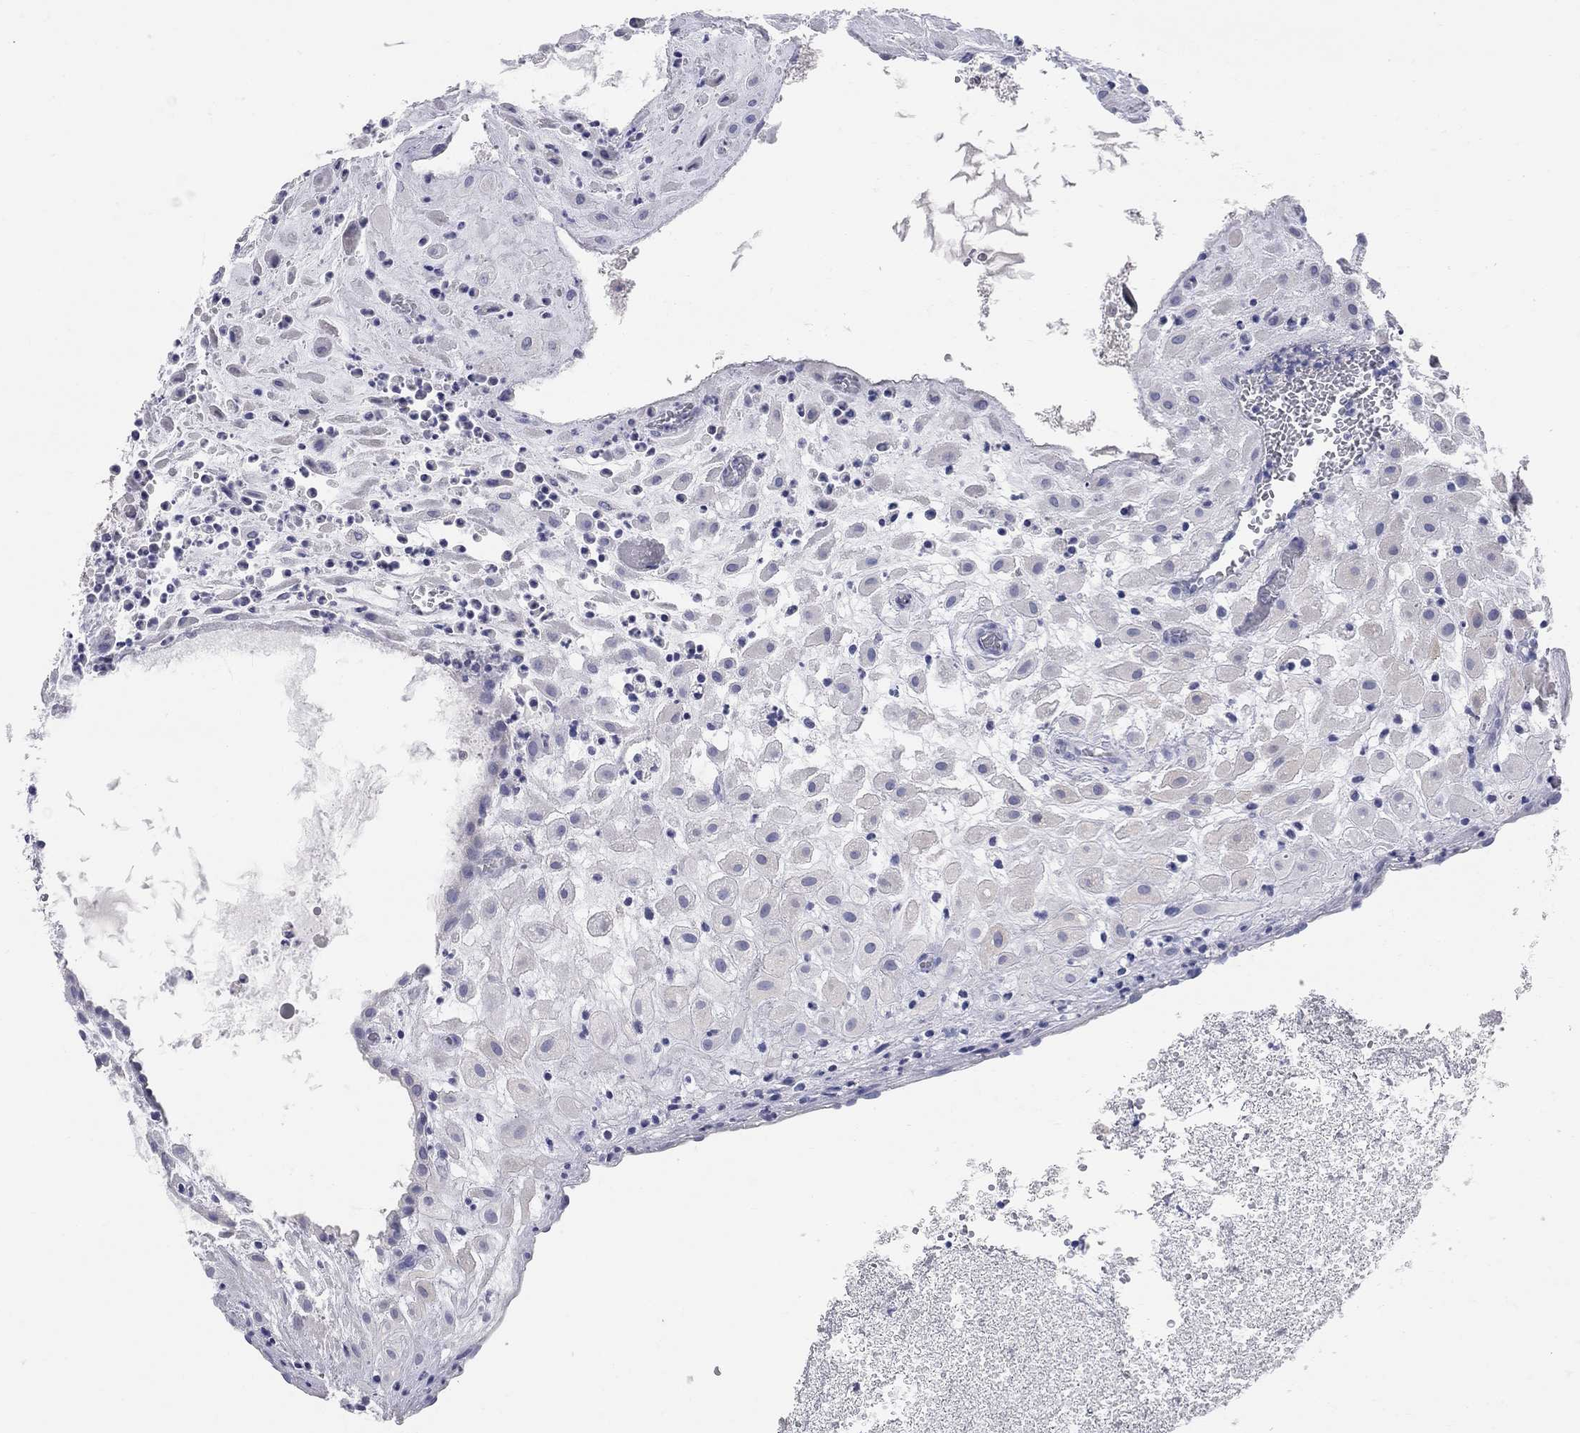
{"staining": {"intensity": "negative", "quantity": "none", "location": "none"}, "tissue": "placenta", "cell_type": "Decidual cells", "image_type": "normal", "snomed": [{"axis": "morphology", "description": "Normal tissue, NOS"}, {"axis": "topography", "description": "Placenta"}], "caption": "The image demonstrates no significant staining in decidual cells of placenta.", "gene": "AOX1", "patient": {"sex": "female", "age": 24}}